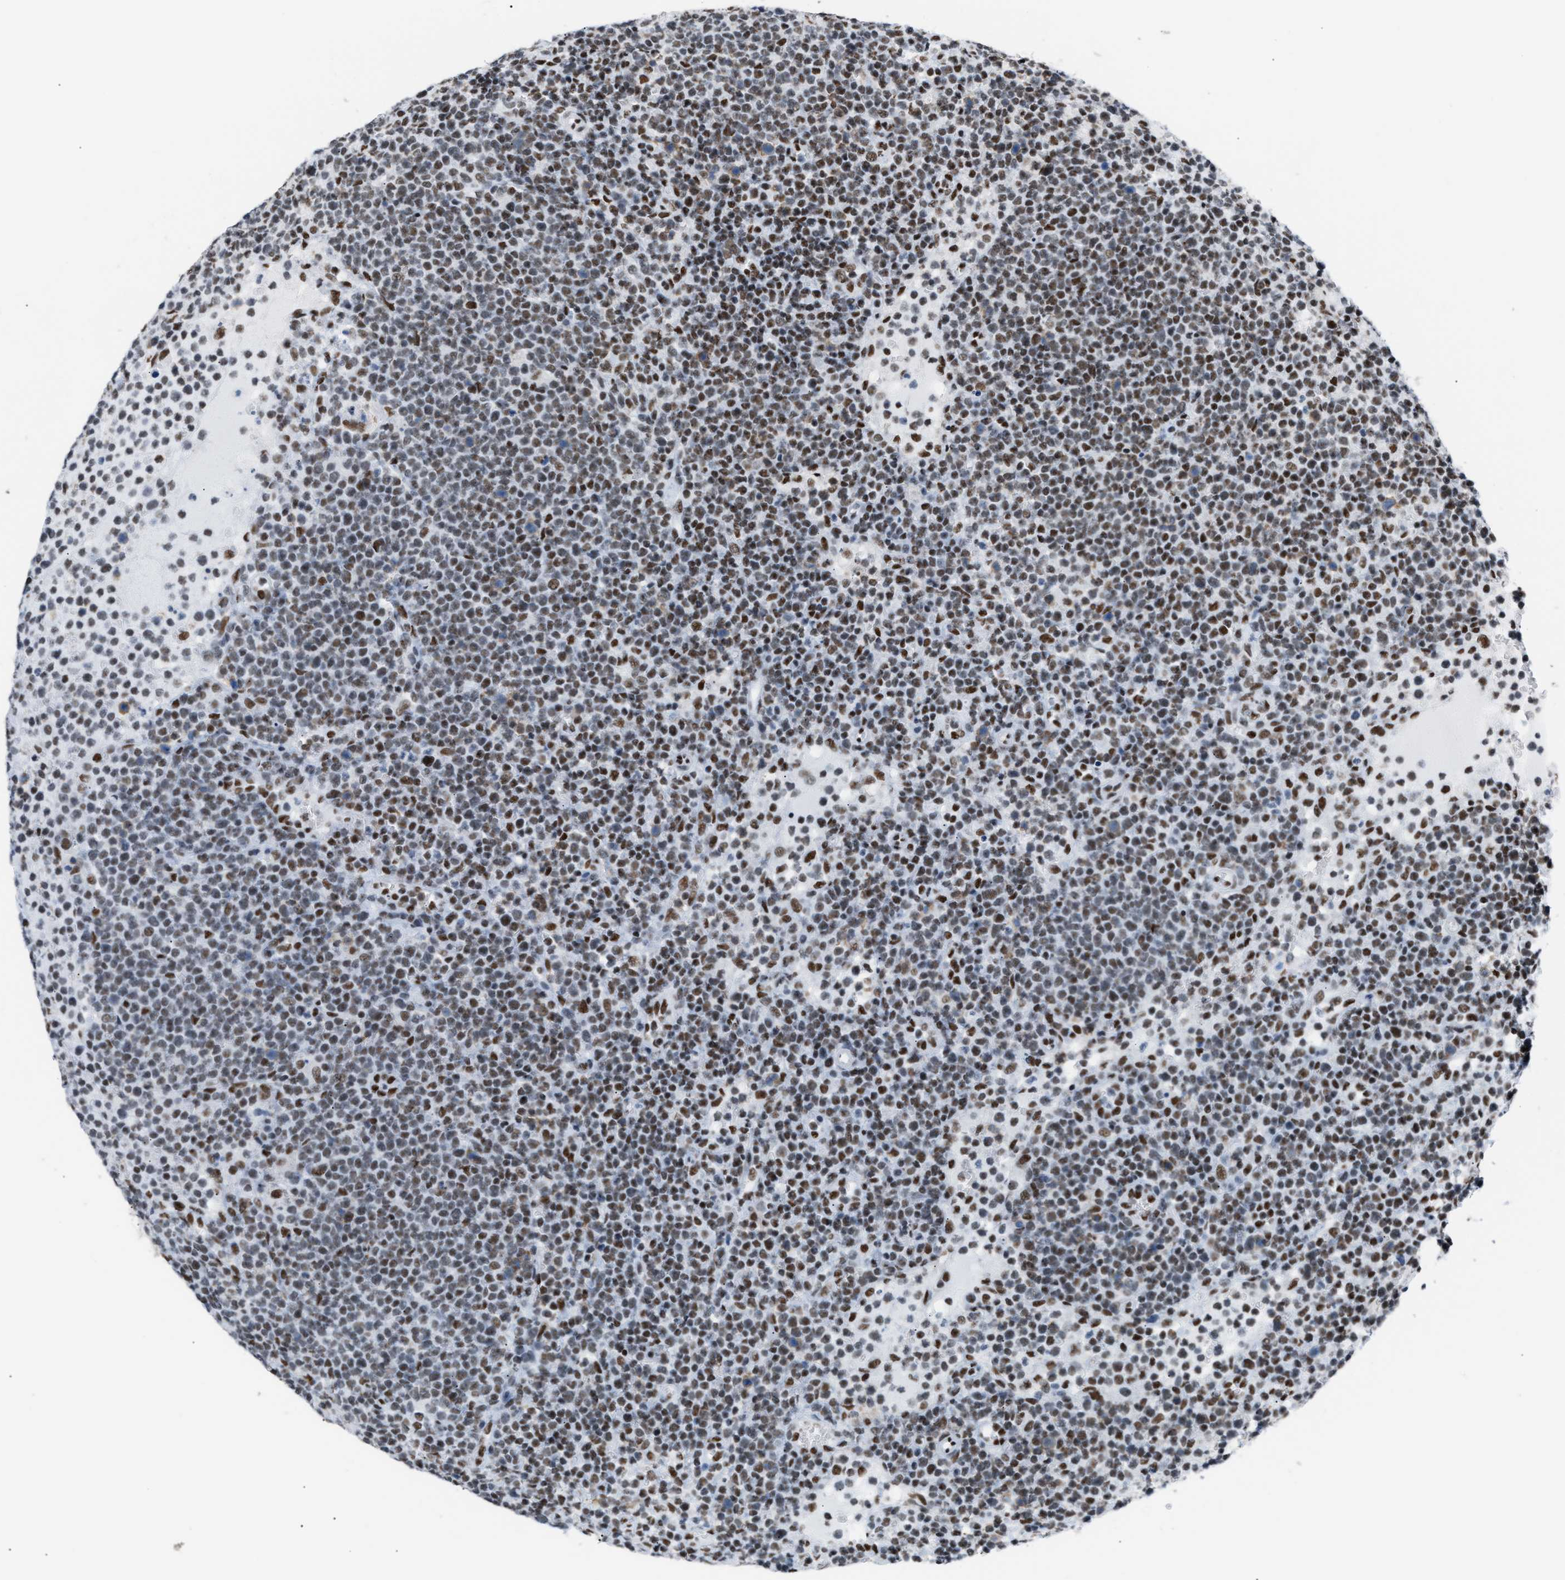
{"staining": {"intensity": "moderate", "quantity": "25%-75%", "location": "cytoplasmic/membranous"}, "tissue": "lymphoma", "cell_type": "Tumor cells", "image_type": "cancer", "snomed": [{"axis": "morphology", "description": "Malignant lymphoma, non-Hodgkin's type, High grade"}, {"axis": "topography", "description": "Lymph node"}], "caption": "Protein expression by immunohistochemistry demonstrates moderate cytoplasmic/membranous positivity in about 25%-75% of tumor cells in lymphoma. (Brightfield microscopy of DAB IHC at high magnification).", "gene": "CCAR2", "patient": {"sex": "male", "age": 61}}